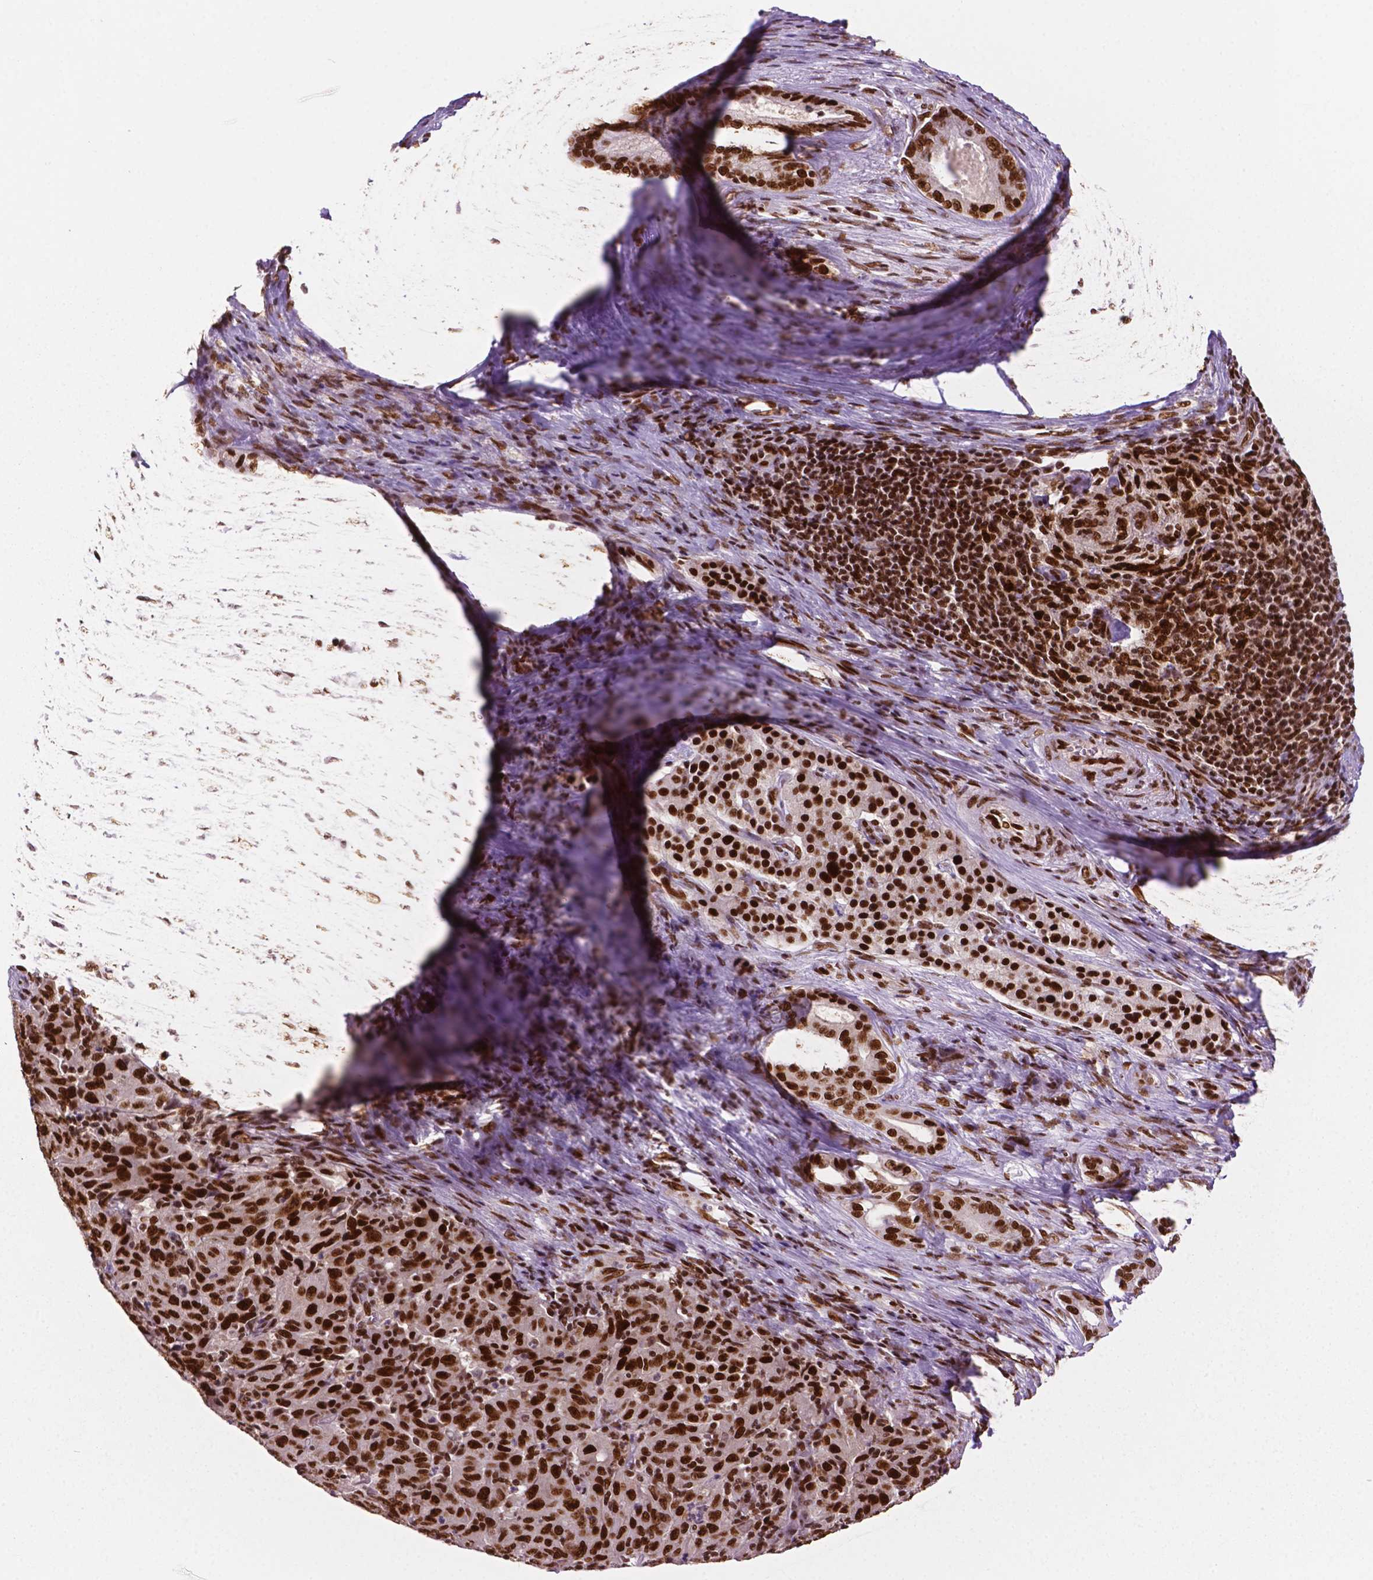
{"staining": {"intensity": "strong", "quantity": "25%-75%", "location": "nuclear"}, "tissue": "pancreatic cancer", "cell_type": "Tumor cells", "image_type": "cancer", "snomed": [{"axis": "morphology", "description": "Adenocarcinoma, NOS"}, {"axis": "topography", "description": "Pancreas"}], "caption": "Protein expression analysis of pancreatic adenocarcinoma reveals strong nuclear expression in approximately 25%-75% of tumor cells.", "gene": "MLH1", "patient": {"sex": "male", "age": 63}}